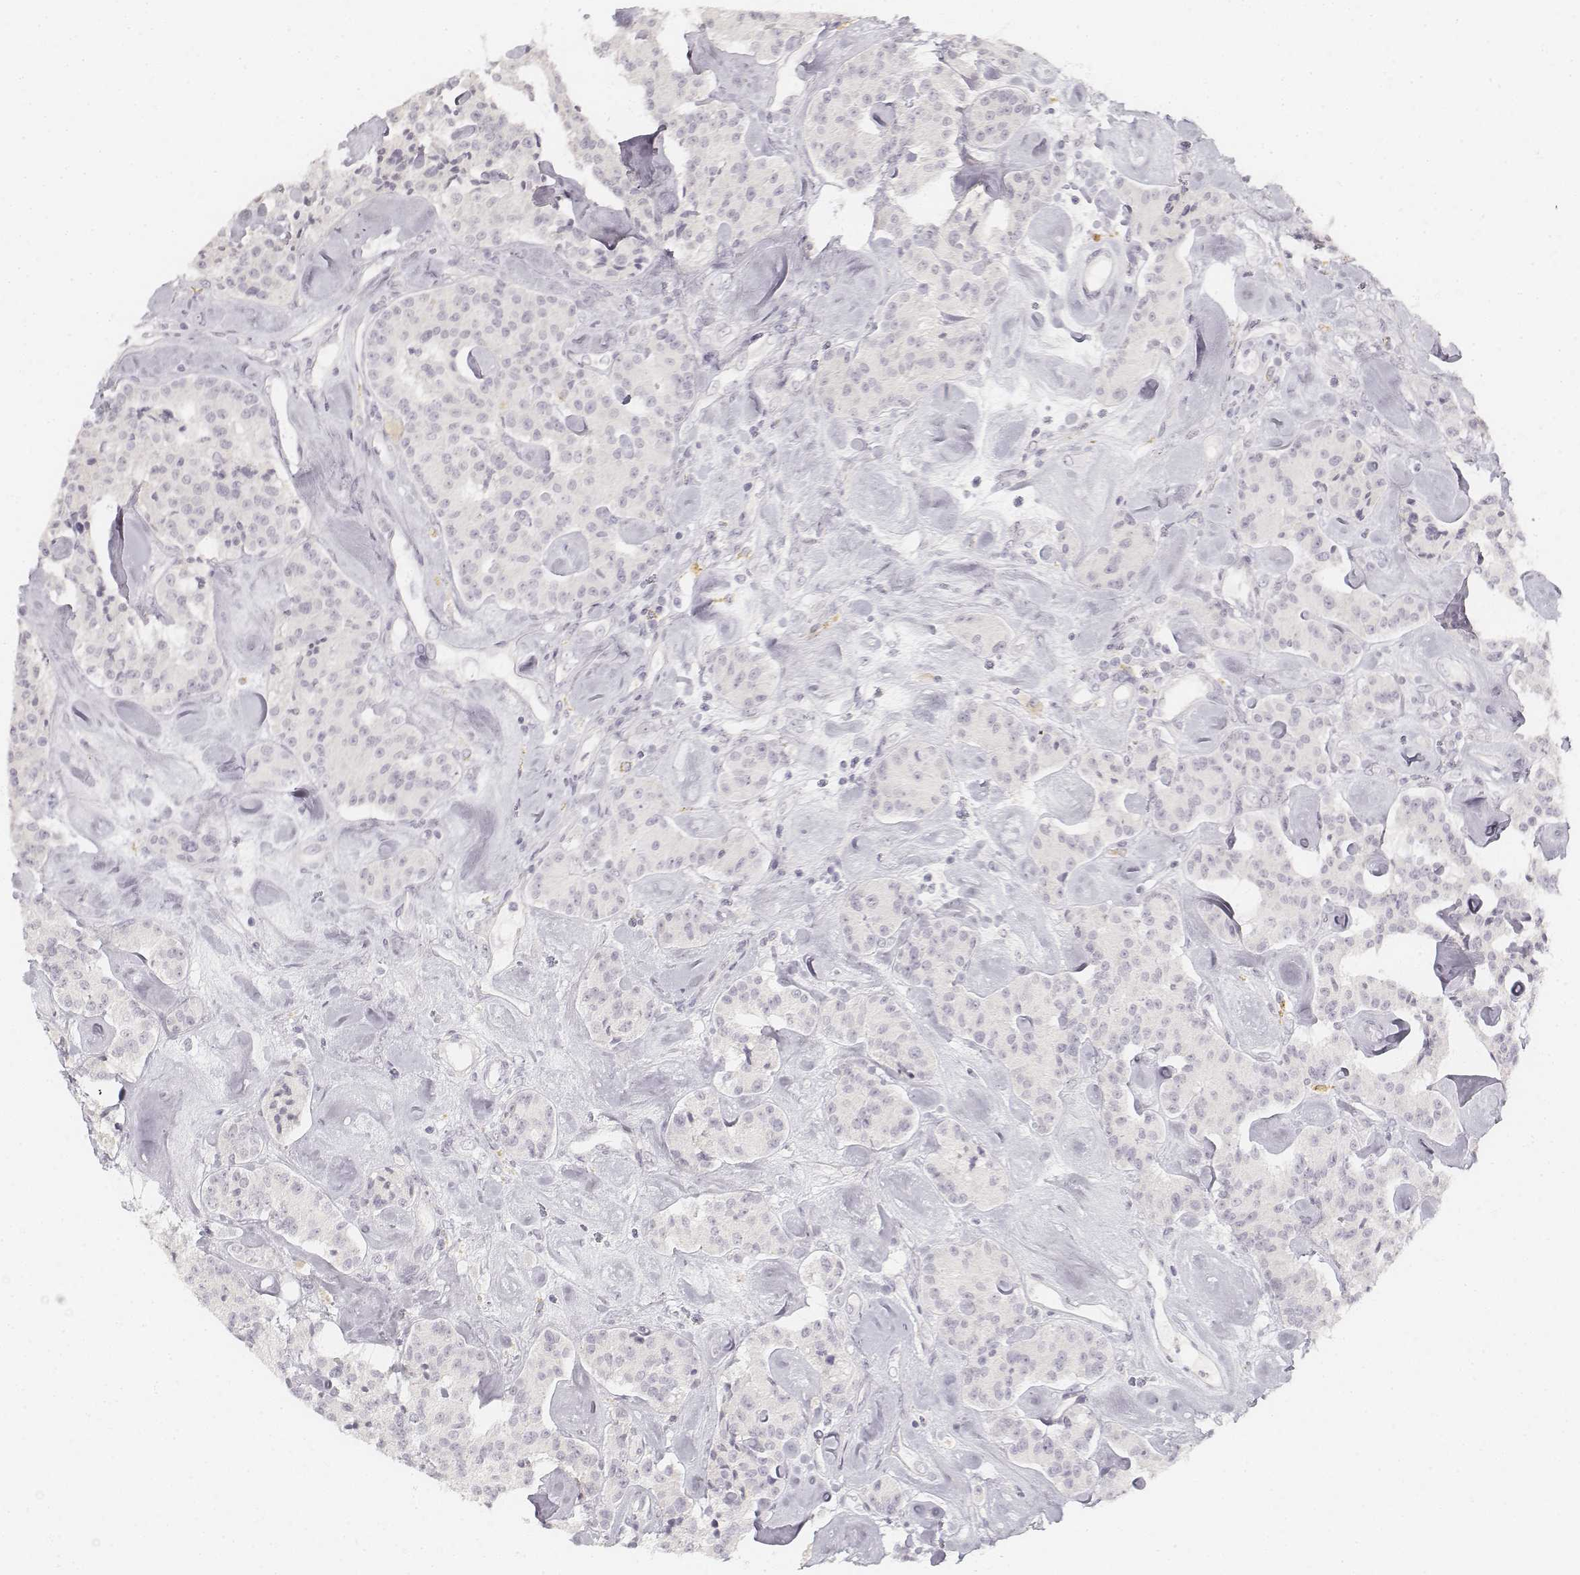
{"staining": {"intensity": "negative", "quantity": "none", "location": "none"}, "tissue": "carcinoid", "cell_type": "Tumor cells", "image_type": "cancer", "snomed": [{"axis": "morphology", "description": "Carcinoid, malignant, NOS"}, {"axis": "topography", "description": "Pancreas"}], "caption": "Photomicrograph shows no significant protein expression in tumor cells of malignant carcinoid. The staining is performed using DAB (3,3'-diaminobenzidine) brown chromogen with nuclei counter-stained in using hematoxylin.", "gene": "DSG4", "patient": {"sex": "male", "age": 41}}